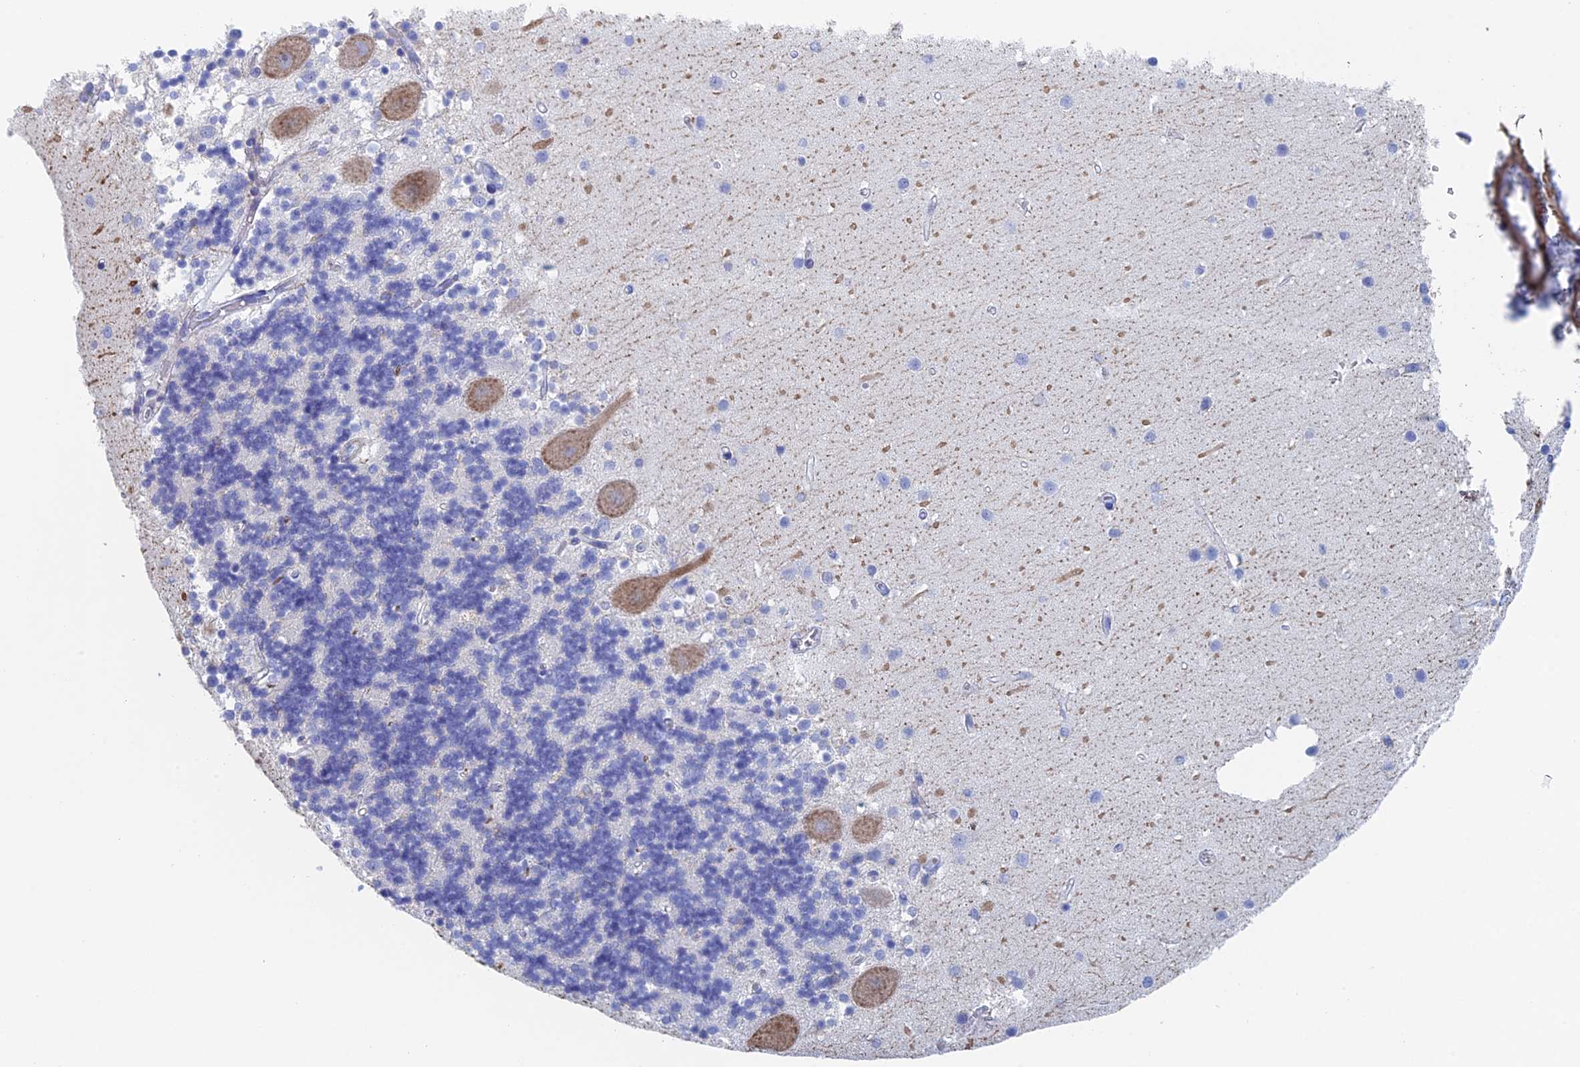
{"staining": {"intensity": "negative", "quantity": "none", "location": "none"}, "tissue": "cerebellum", "cell_type": "Cells in granular layer", "image_type": "normal", "snomed": [{"axis": "morphology", "description": "Normal tissue, NOS"}, {"axis": "topography", "description": "Cerebellum"}], "caption": "Immunohistochemistry of unremarkable cerebellum shows no positivity in cells in granular layer.", "gene": "KCNK18", "patient": {"sex": "male", "age": 54}}